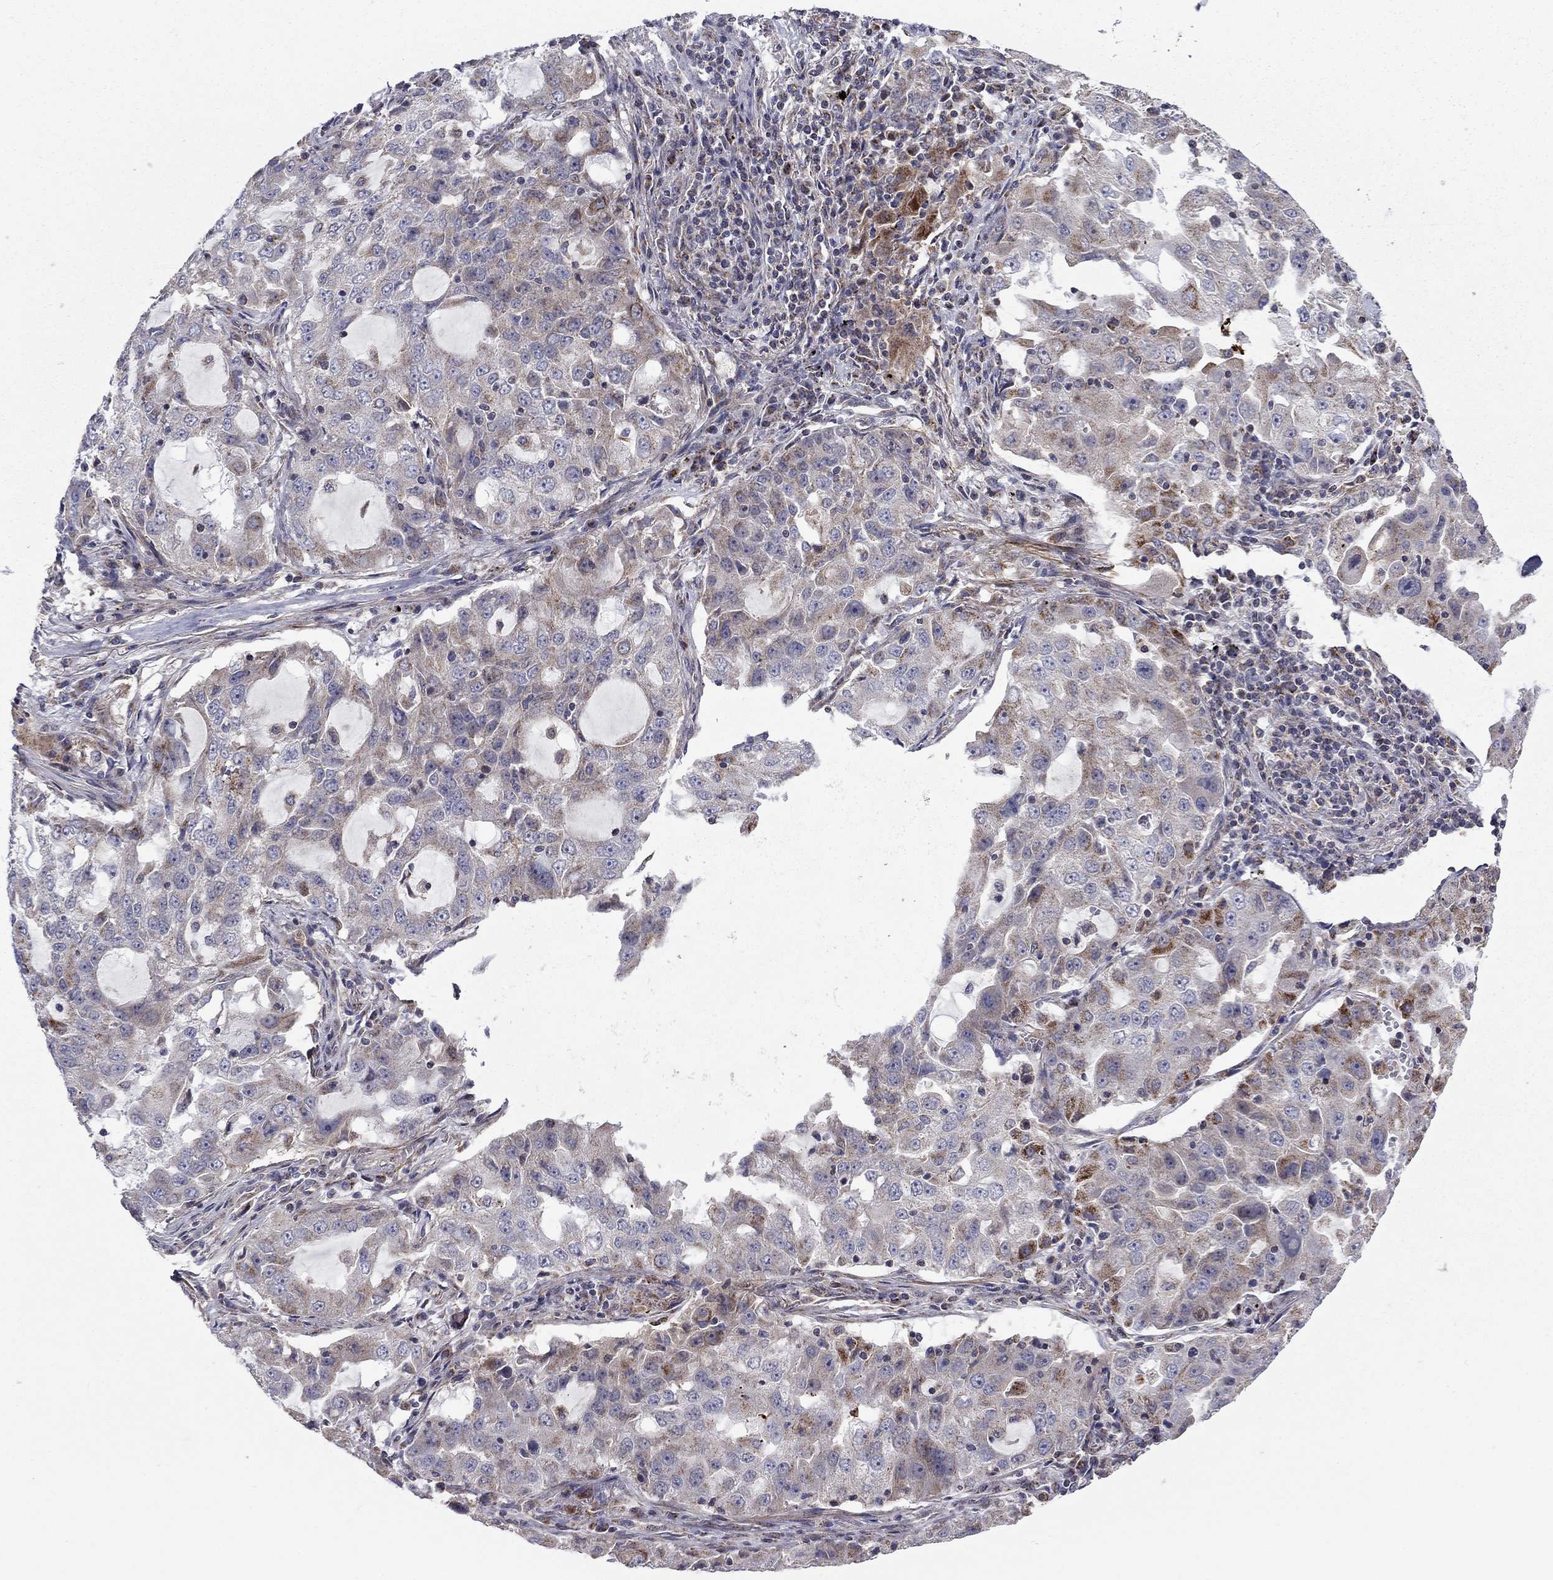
{"staining": {"intensity": "negative", "quantity": "none", "location": "none"}, "tissue": "lung cancer", "cell_type": "Tumor cells", "image_type": "cancer", "snomed": [{"axis": "morphology", "description": "Adenocarcinoma, NOS"}, {"axis": "topography", "description": "Lung"}], "caption": "Immunohistochemical staining of human lung cancer shows no significant positivity in tumor cells.", "gene": "DOP1B", "patient": {"sex": "female", "age": 61}}